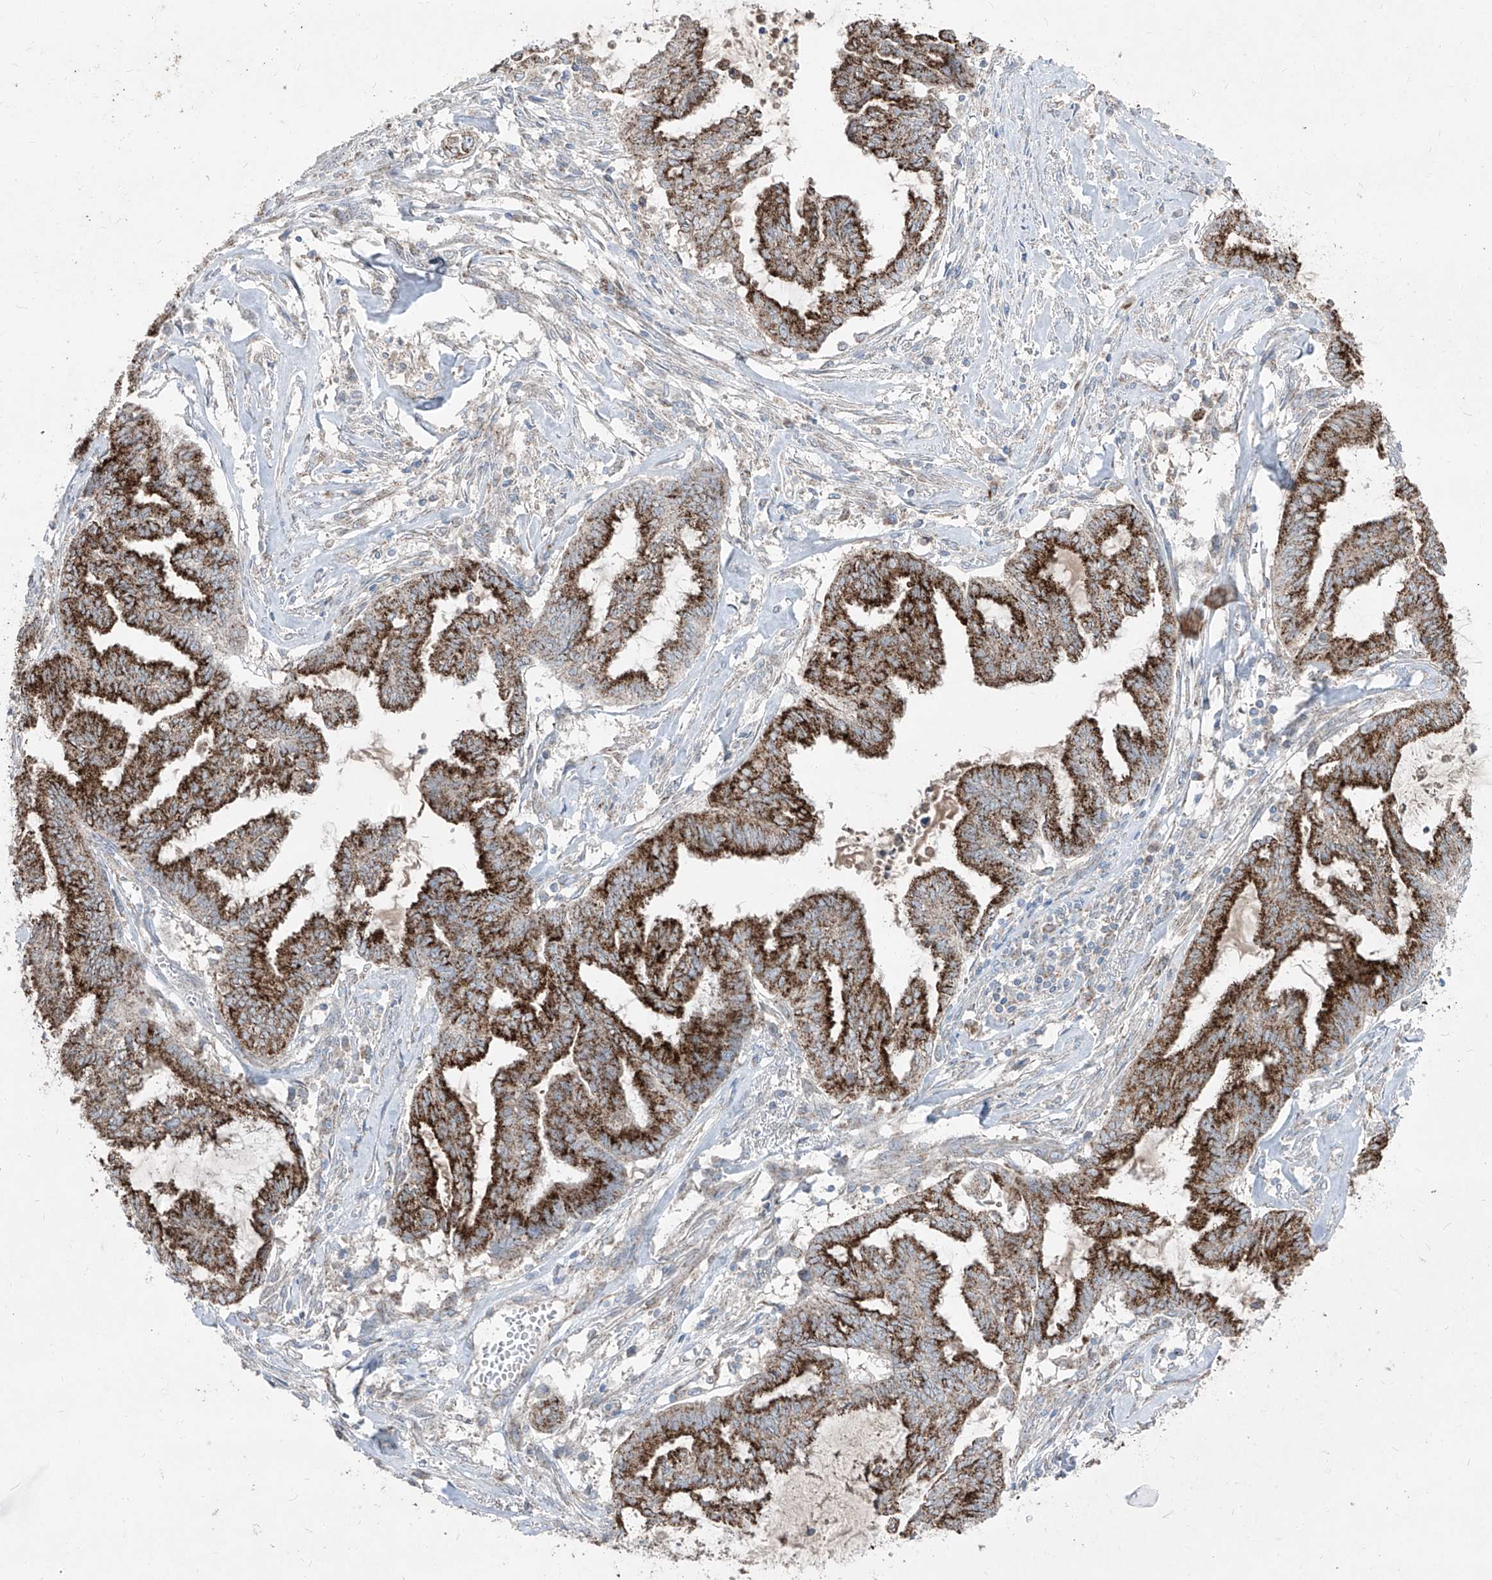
{"staining": {"intensity": "strong", "quantity": ">75%", "location": "cytoplasmic/membranous"}, "tissue": "endometrial cancer", "cell_type": "Tumor cells", "image_type": "cancer", "snomed": [{"axis": "morphology", "description": "Adenocarcinoma, NOS"}, {"axis": "topography", "description": "Endometrium"}], "caption": "Protein analysis of adenocarcinoma (endometrial) tissue reveals strong cytoplasmic/membranous positivity in approximately >75% of tumor cells. (DAB IHC, brown staining for protein, blue staining for nuclei).", "gene": "ABCD3", "patient": {"sex": "female", "age": 86}}